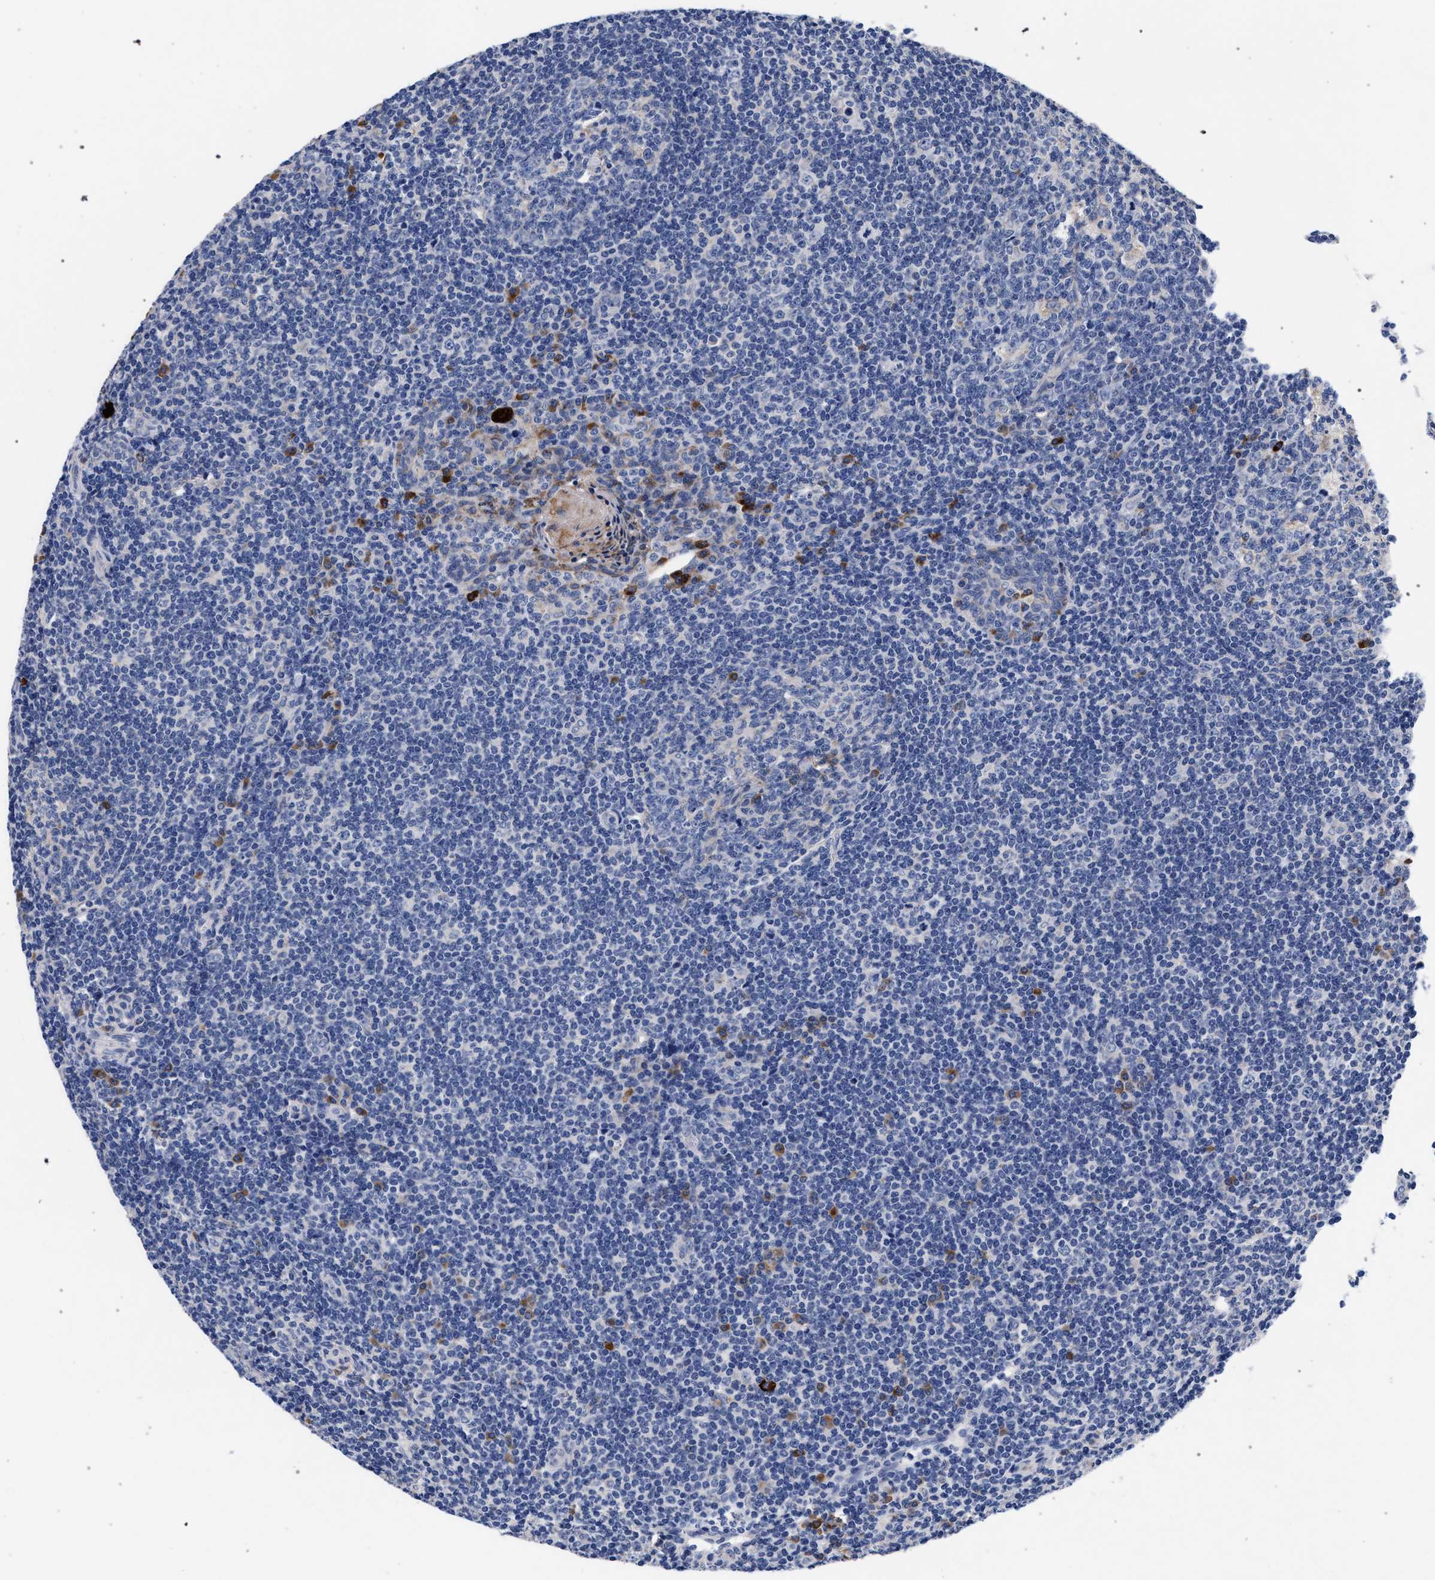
{"staining": {"intensity": "negative", "quantity": "none", "location": "none"}, "tissue": "tonsil", "cell_type": "Germinal center cells", "image_type": "normal", "snomed": [{"axis": "morphology", "description": "Normal tissue, NOS"}, {"axis": "topography", "description": "Tonsil"}], "caption": "This is a image of IHC staining of unremarkable tonsil, which shows no staining in germinal center cells.", "gene": "ACOX1", "patient": {"sex": "male", "age": 37}}